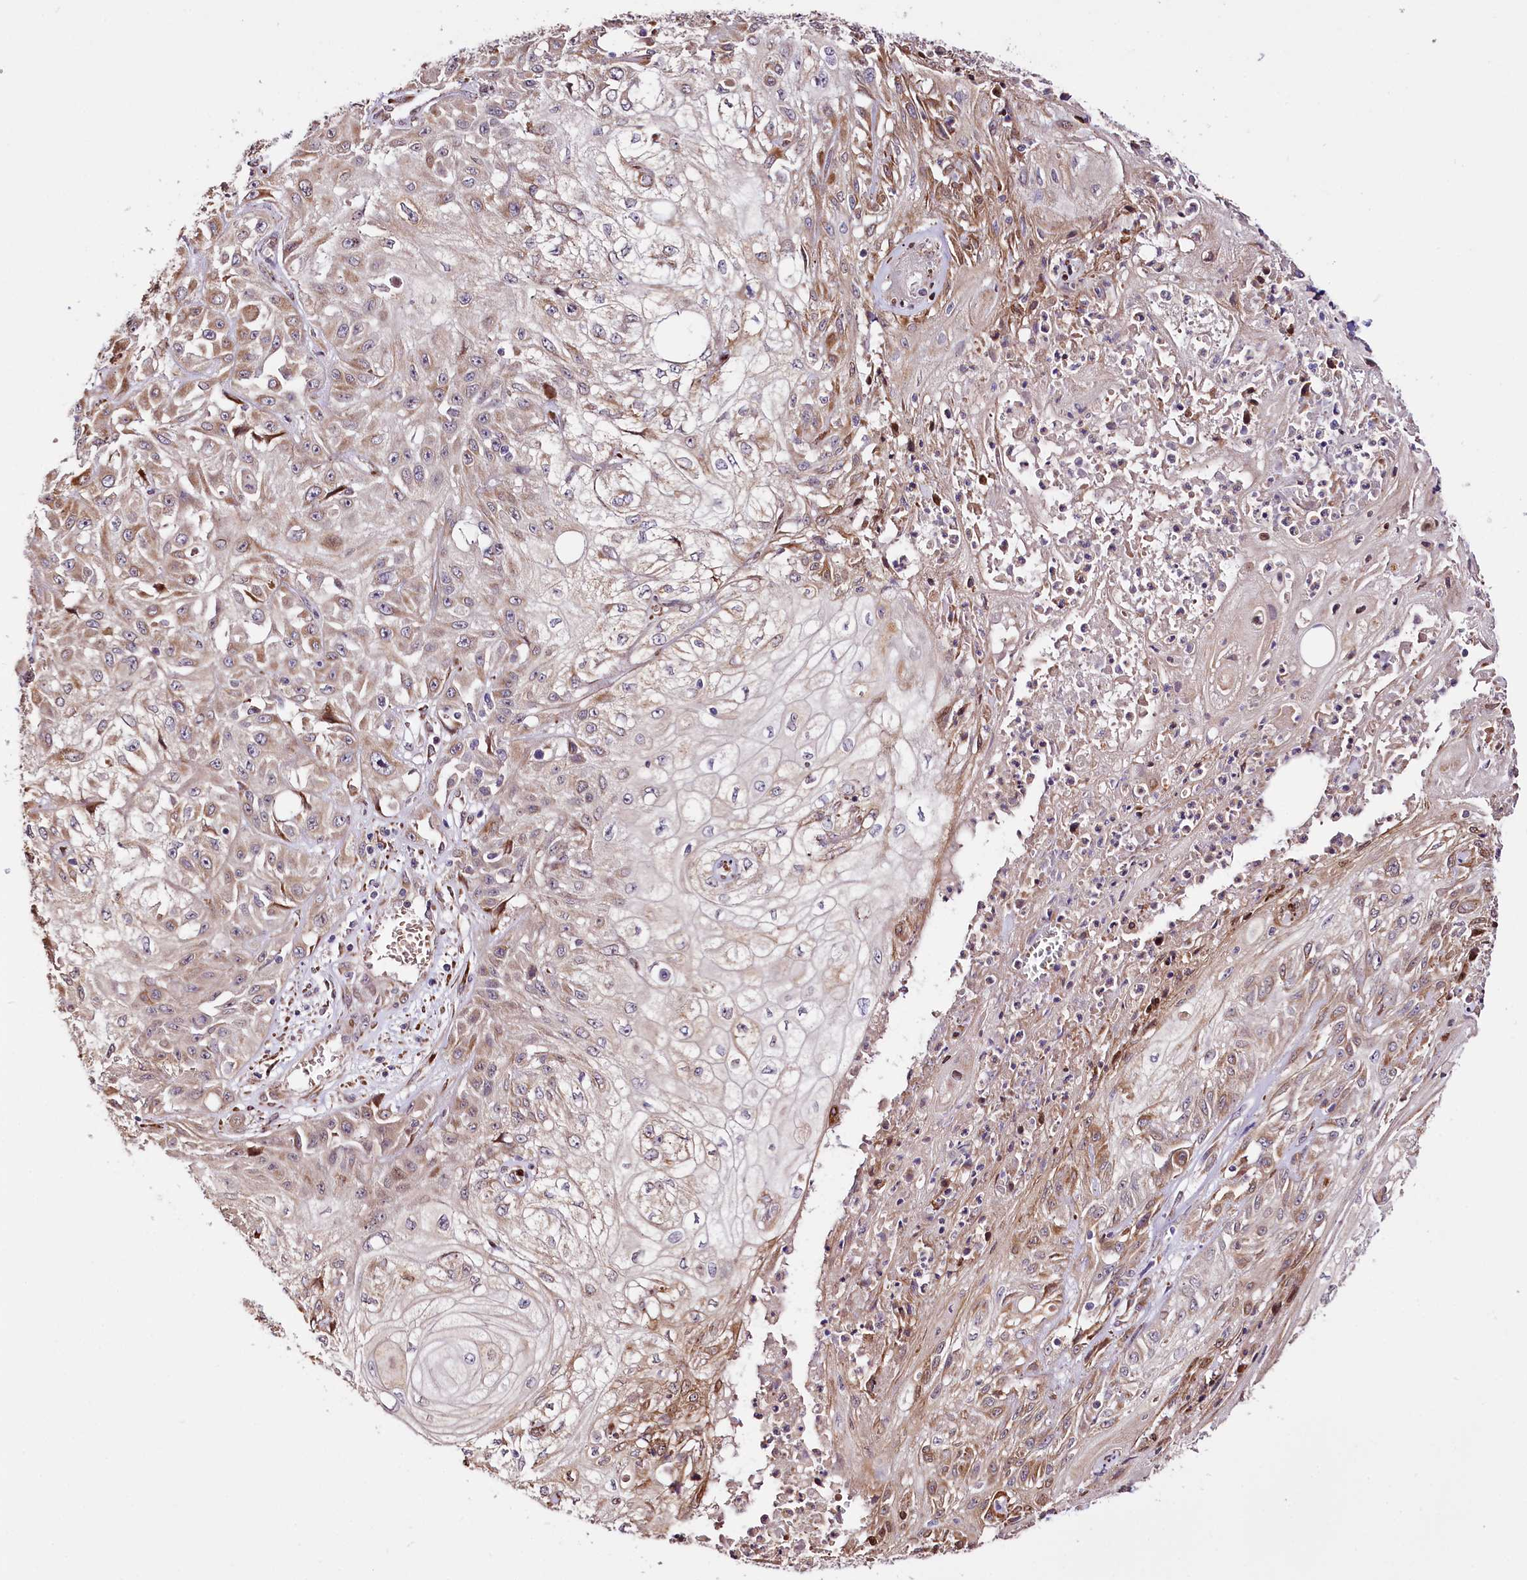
{"staining": {"intensity": "moderate", "quantity": "25%-75%", "location": "cytoplasmic/membranous"}, "tissue": "skin cancer", "cell_type": "Tumor cells", "image_type": "cancer", "snomed": [{"axis": "morphology", "description": "Squamous cell carcinoma, NOS"}, {"axis": "morphology", "description": "Squamous cell carcinoma, metastatic, NOS"}, {"axis": "topography", "description": "Skin"}, {"axis": "topography", "description": "Lymph node"}], "caption": "Brown immunohistochemical staining in skin squamous cell carcinoma shows moderate cytoplasmic/membranous expression in about 25%-75% of tumor cells.", "gene": "CUTC", "patient": {"sex": "male", "age": 75}}